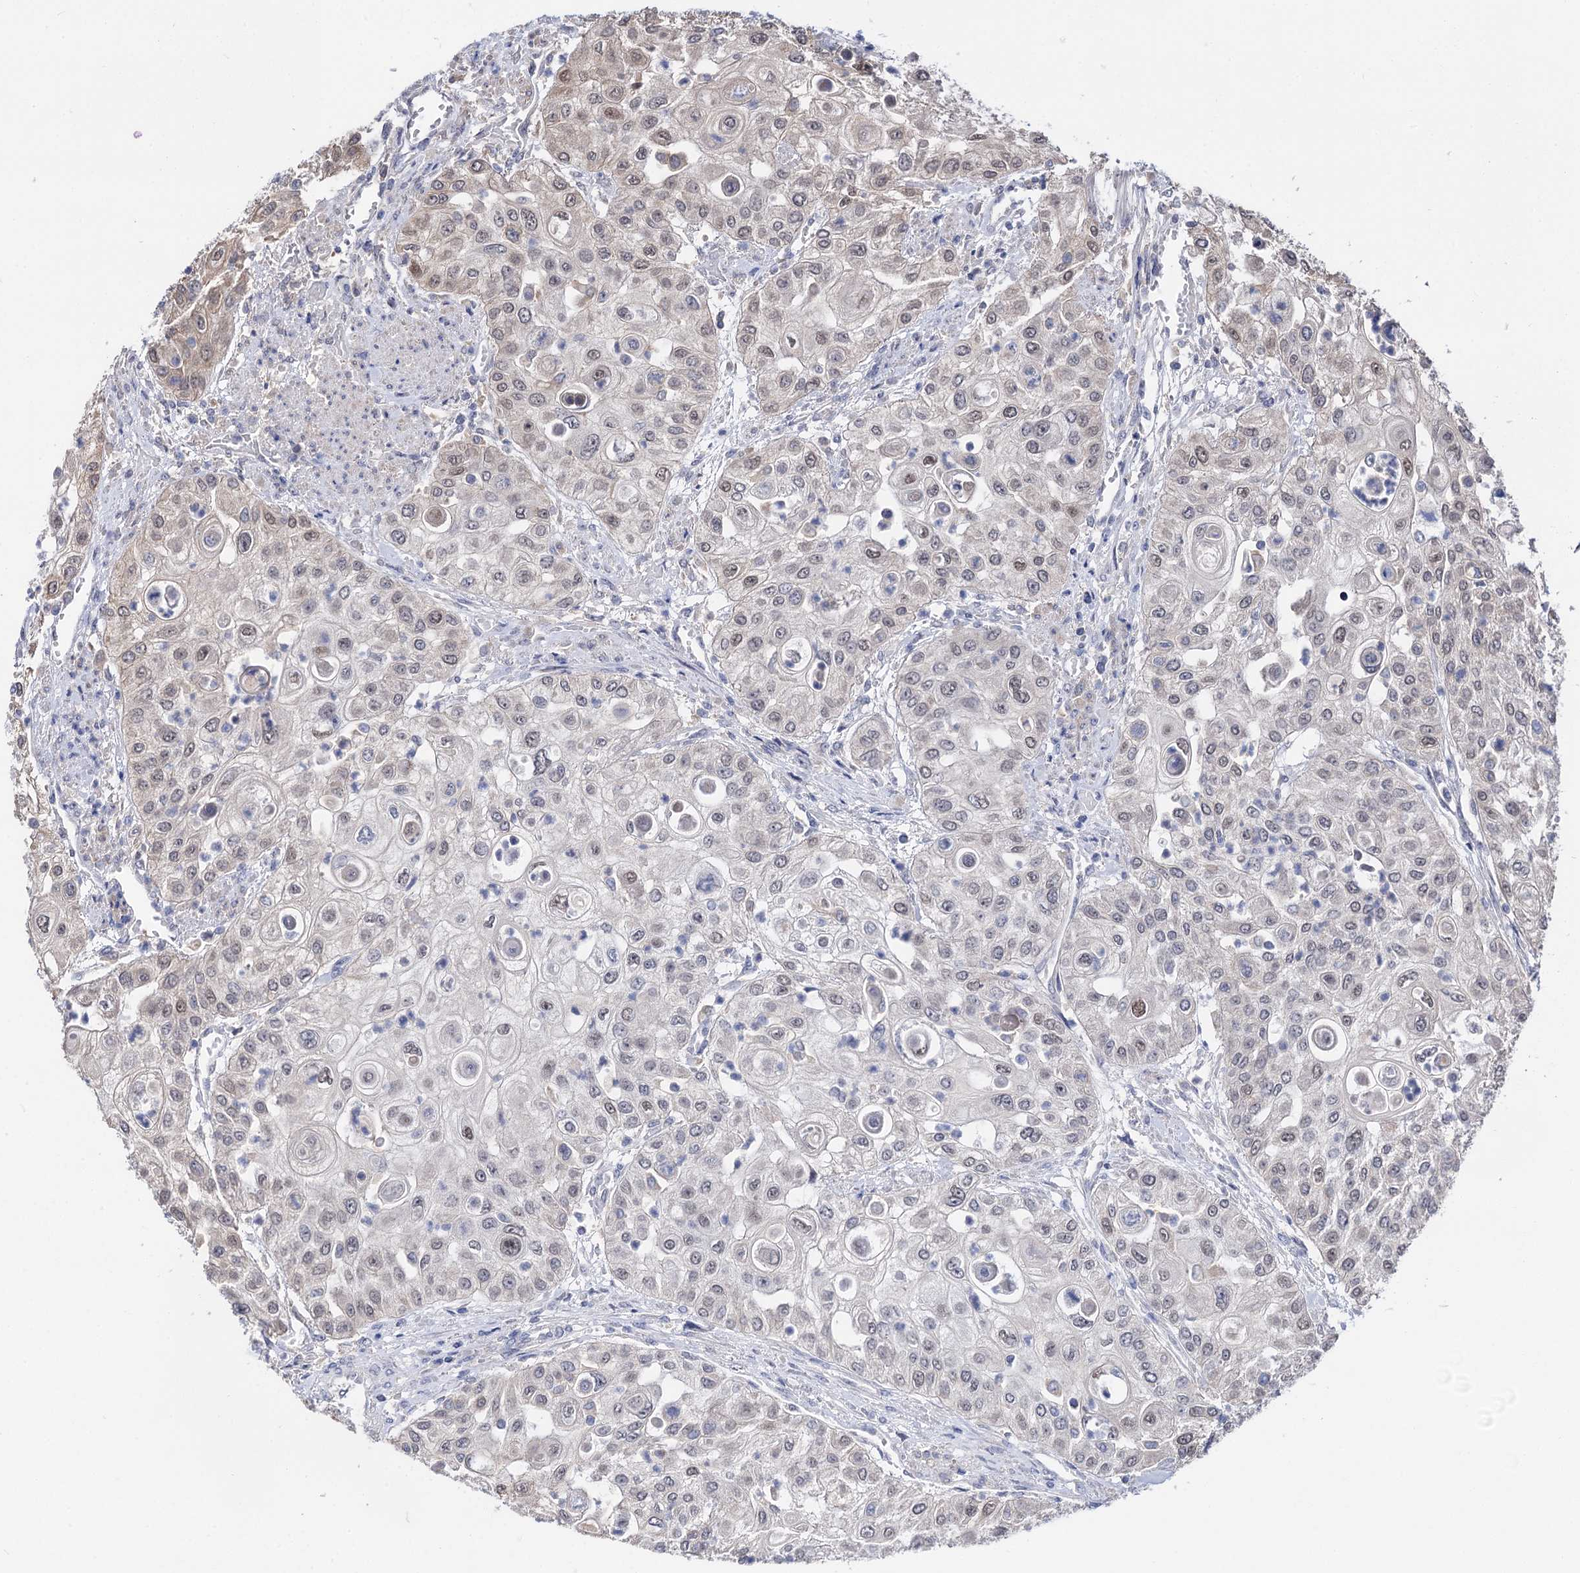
{"staining": {"intensity": "weak", "quantity": "<25%", "location": "nuclear"}, "tissue": "urothelial cancer", "cell_type": "Tumor cells", "image_type": "cancer", "snomed": [{"axis": "morphology", "description": "Urothelial carcinoma, High grade"}, {"axis": "topography", "description": "Urinary bladder"}], "caption": "Immunohistochemistry photomicrograph of neoplastic tissue: urothelial cancer stained with DAB (3,3'-diaminobenzidine) demonstrates no significant protein positivity in tumor cells.", "gene": "NEK10", "patient": {"sex": "female", "age": 79}}